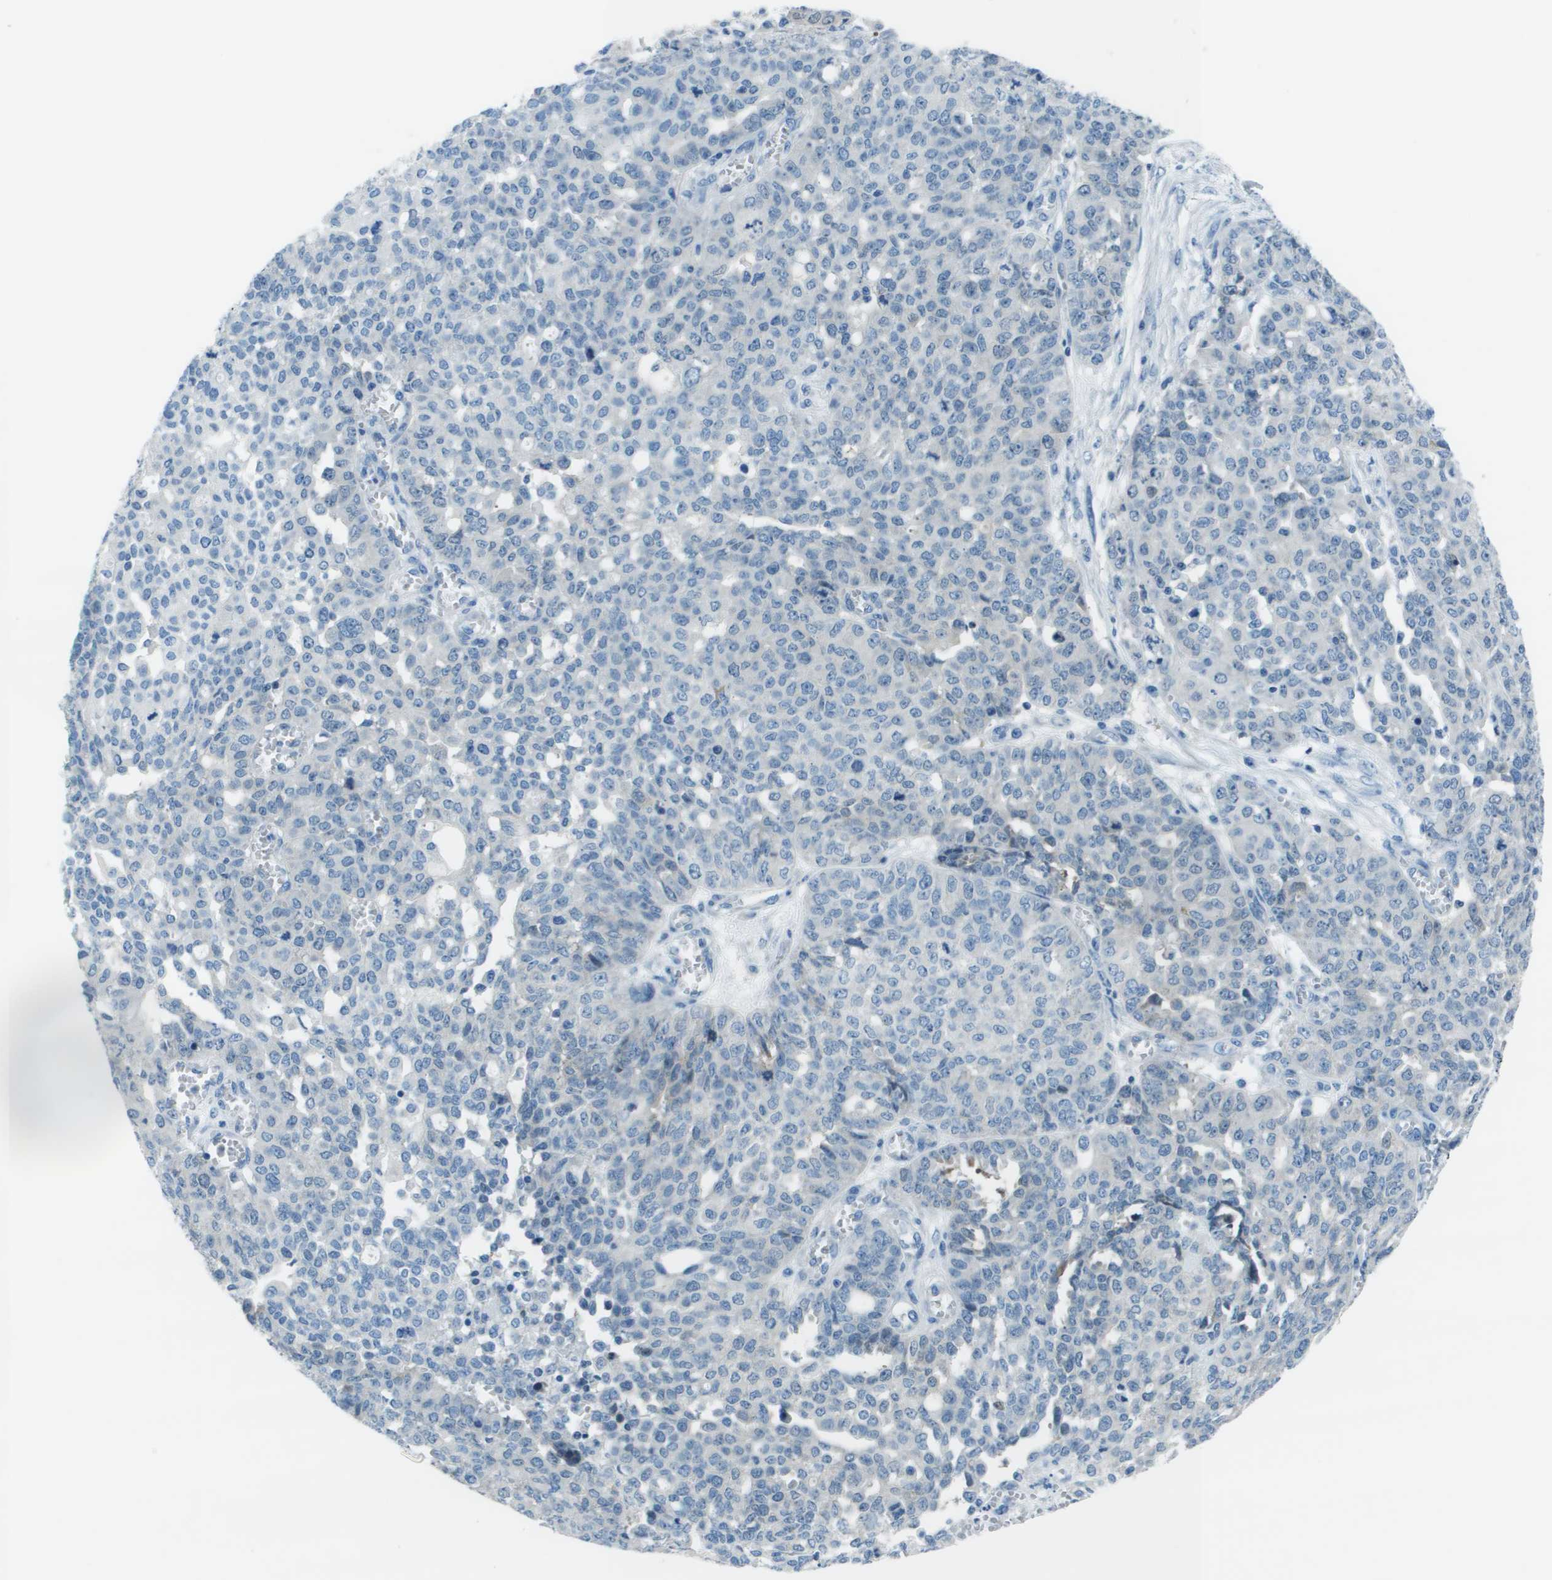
{"staining": {"intensity": "negative", "quantity": "none", "location": "none"}, "tissue": "ovarian cancer", "cell_type": "Tumor cells", "image_type": "cancer", "snomed": [{"axis": "morphology", "description": "Cystadenocarcinoma, serous, NOS"}, {"axis": "topography", "description": "Ovary"}], "caption": "A photomicrograph of human serous cystadenocarcinoma (ovarian) is negative for staining in tumor cells.", "gene": "STIP1", "patient": {"sex": "female", "age": 56}}